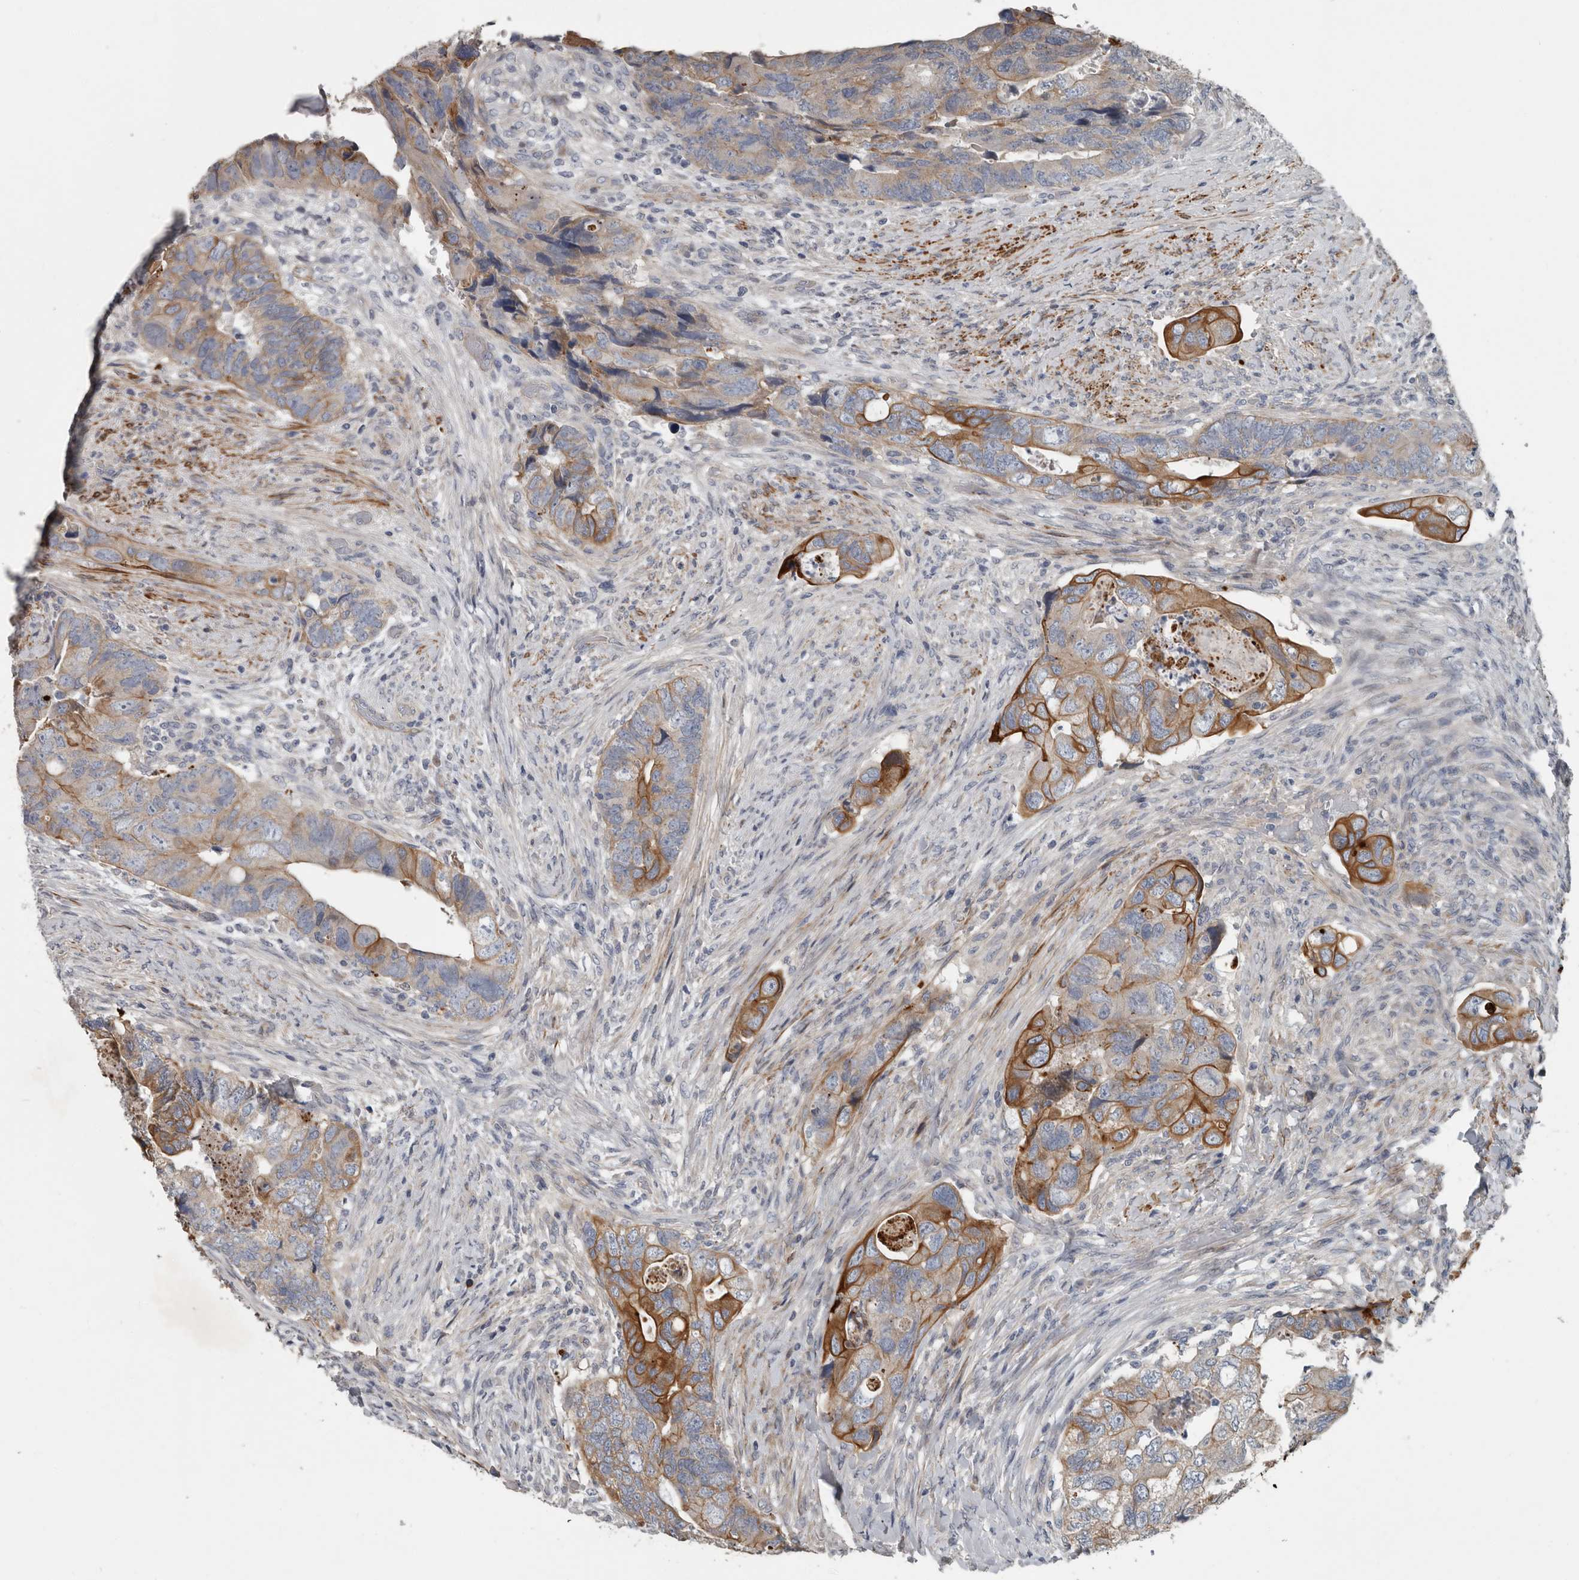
{"staining": {"intensity": "moderate", "quantity": "25%-75%", "location": "cytoplasmic/membranous"}, "tissue": "colorectal cancer", "cell_type": "Tumor cells", "image_type": "cancer", "snomed": [{"axis": "morphology", "description": "Adenocarcinoma, NOS"}, {"axis": "topography", "description": "Rectum"}], "caption": "A high-resolution image shows immunohistochemistry staining of colorectal cancer (adenocarcinoma), which reveals moderate cytoplasmic/membranous staining in about 25%-75% of tumor cells.", "gene": "DPY19L4", "patient": {"sex": "male", "age": 63}}